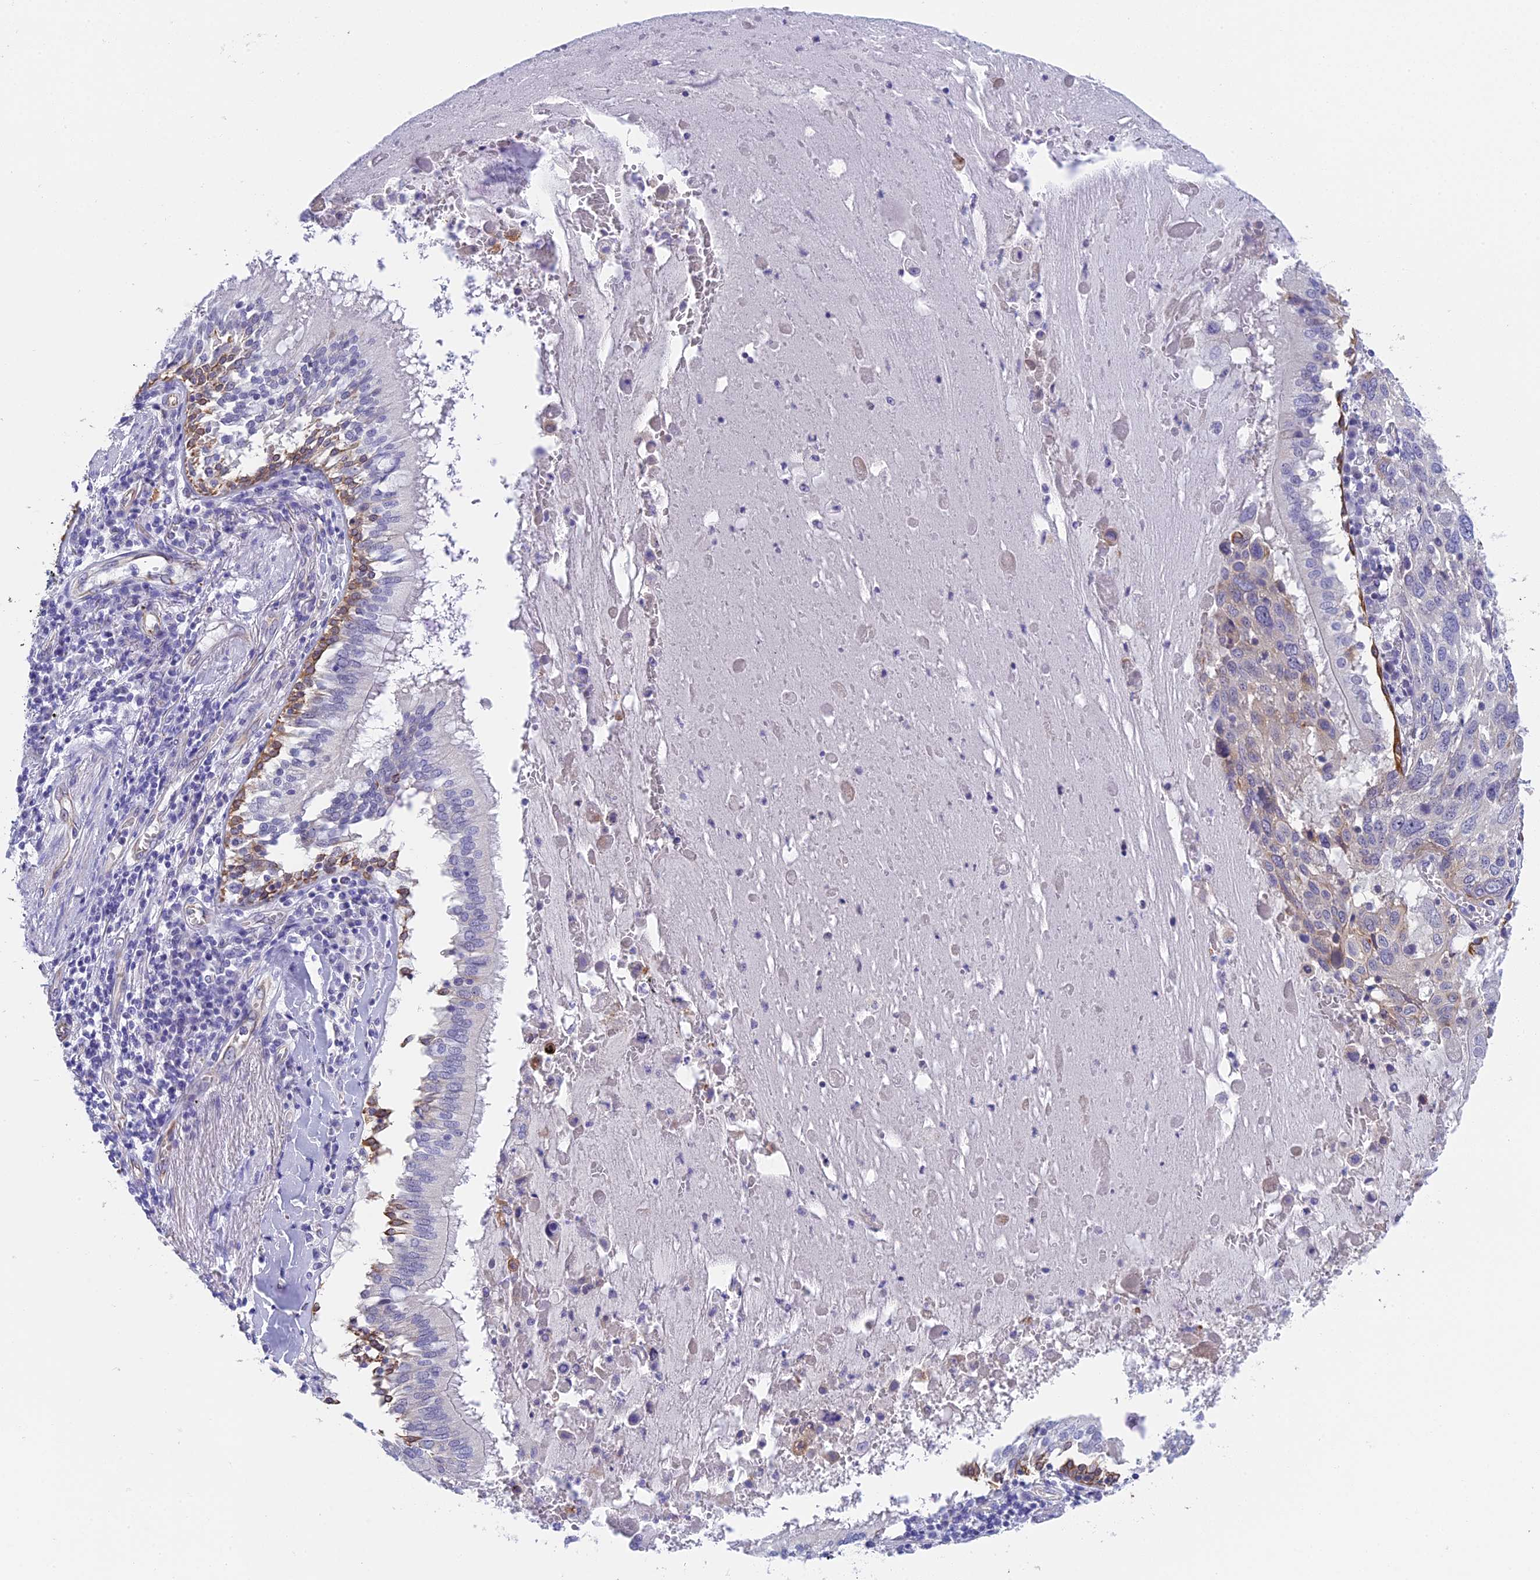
{"staining": {"intensity": "weak", "quantity": "<25%", "location": "cytoplasmic/membranous"}, "tissue": "lung cancer", "cell_type": "Tumor cells", "image_type": "cancer", "snomed": [{"axis": "morphology", "description": "Squamous cell carcinoma, NOS"}, {"axis": "topography", "description": "Lung"}], "caption": "Protein analysis of lung cancer reveals no significant staining in tumor cells.", "gene": "TACSTD2", "patient": {"sex": "male", "age": 65}}